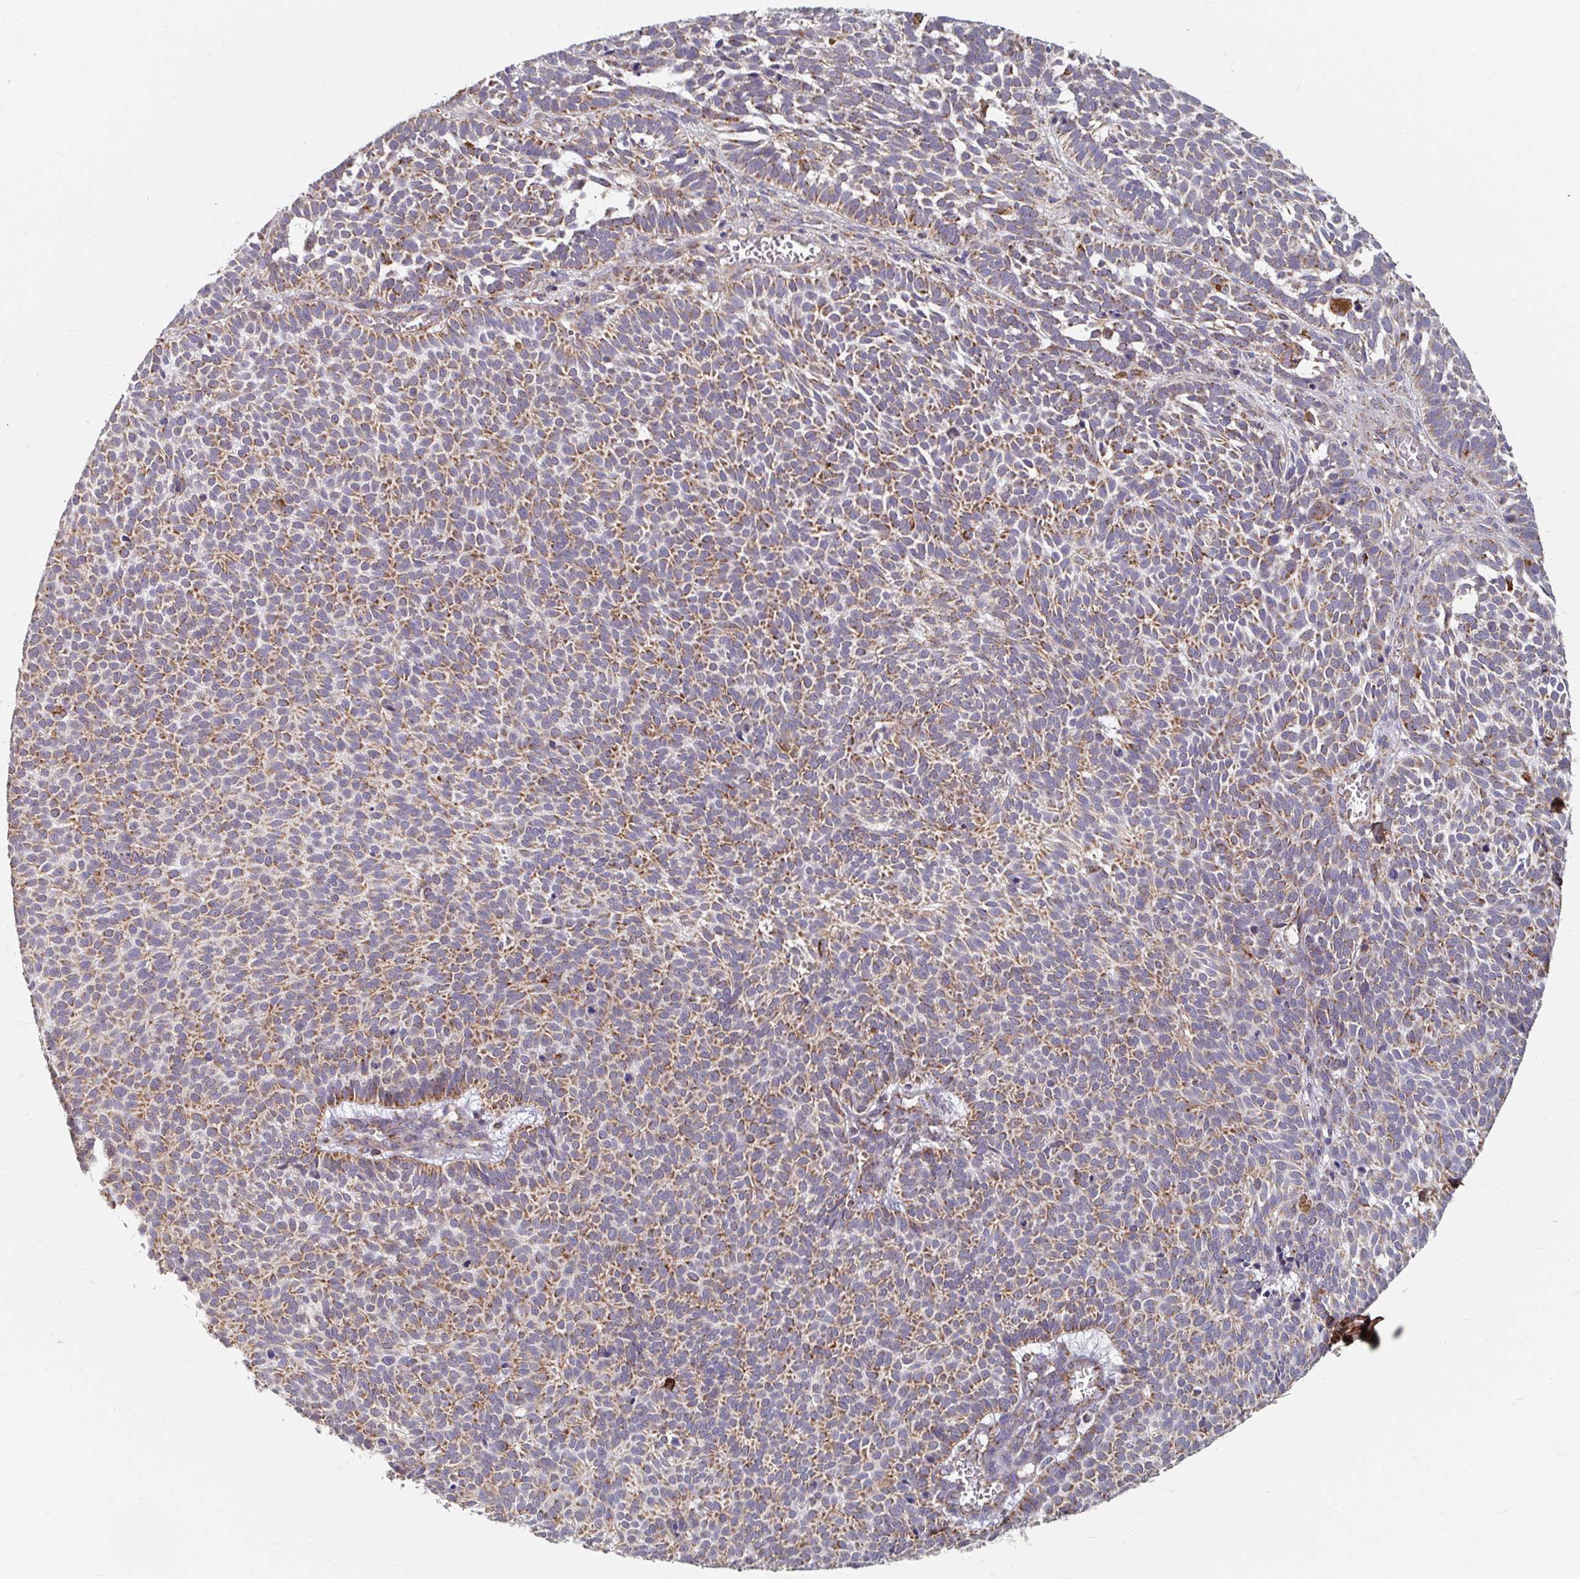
{"staining": {"intensity": "moderate", "quantity": "25%-75%", "location": "cytoplasmic/membranous"}, "tissue": "skin cancer", "cell_type": "Tumor cells", "image_type": "cancer", "snomed": [{"axis": "morphology", "description": "Basal cell carcinoma"}, {"axis": "topography", "description": "Skin"}], "caption": "The photomicrograph exhibits staining of skin basal cell carcinoma, revealing moderate cytoplasmic/membranous protein staining (brown color) within tumor cells.", "gene": "MAVS", "patient": {"sex": "male", "age": 63}}